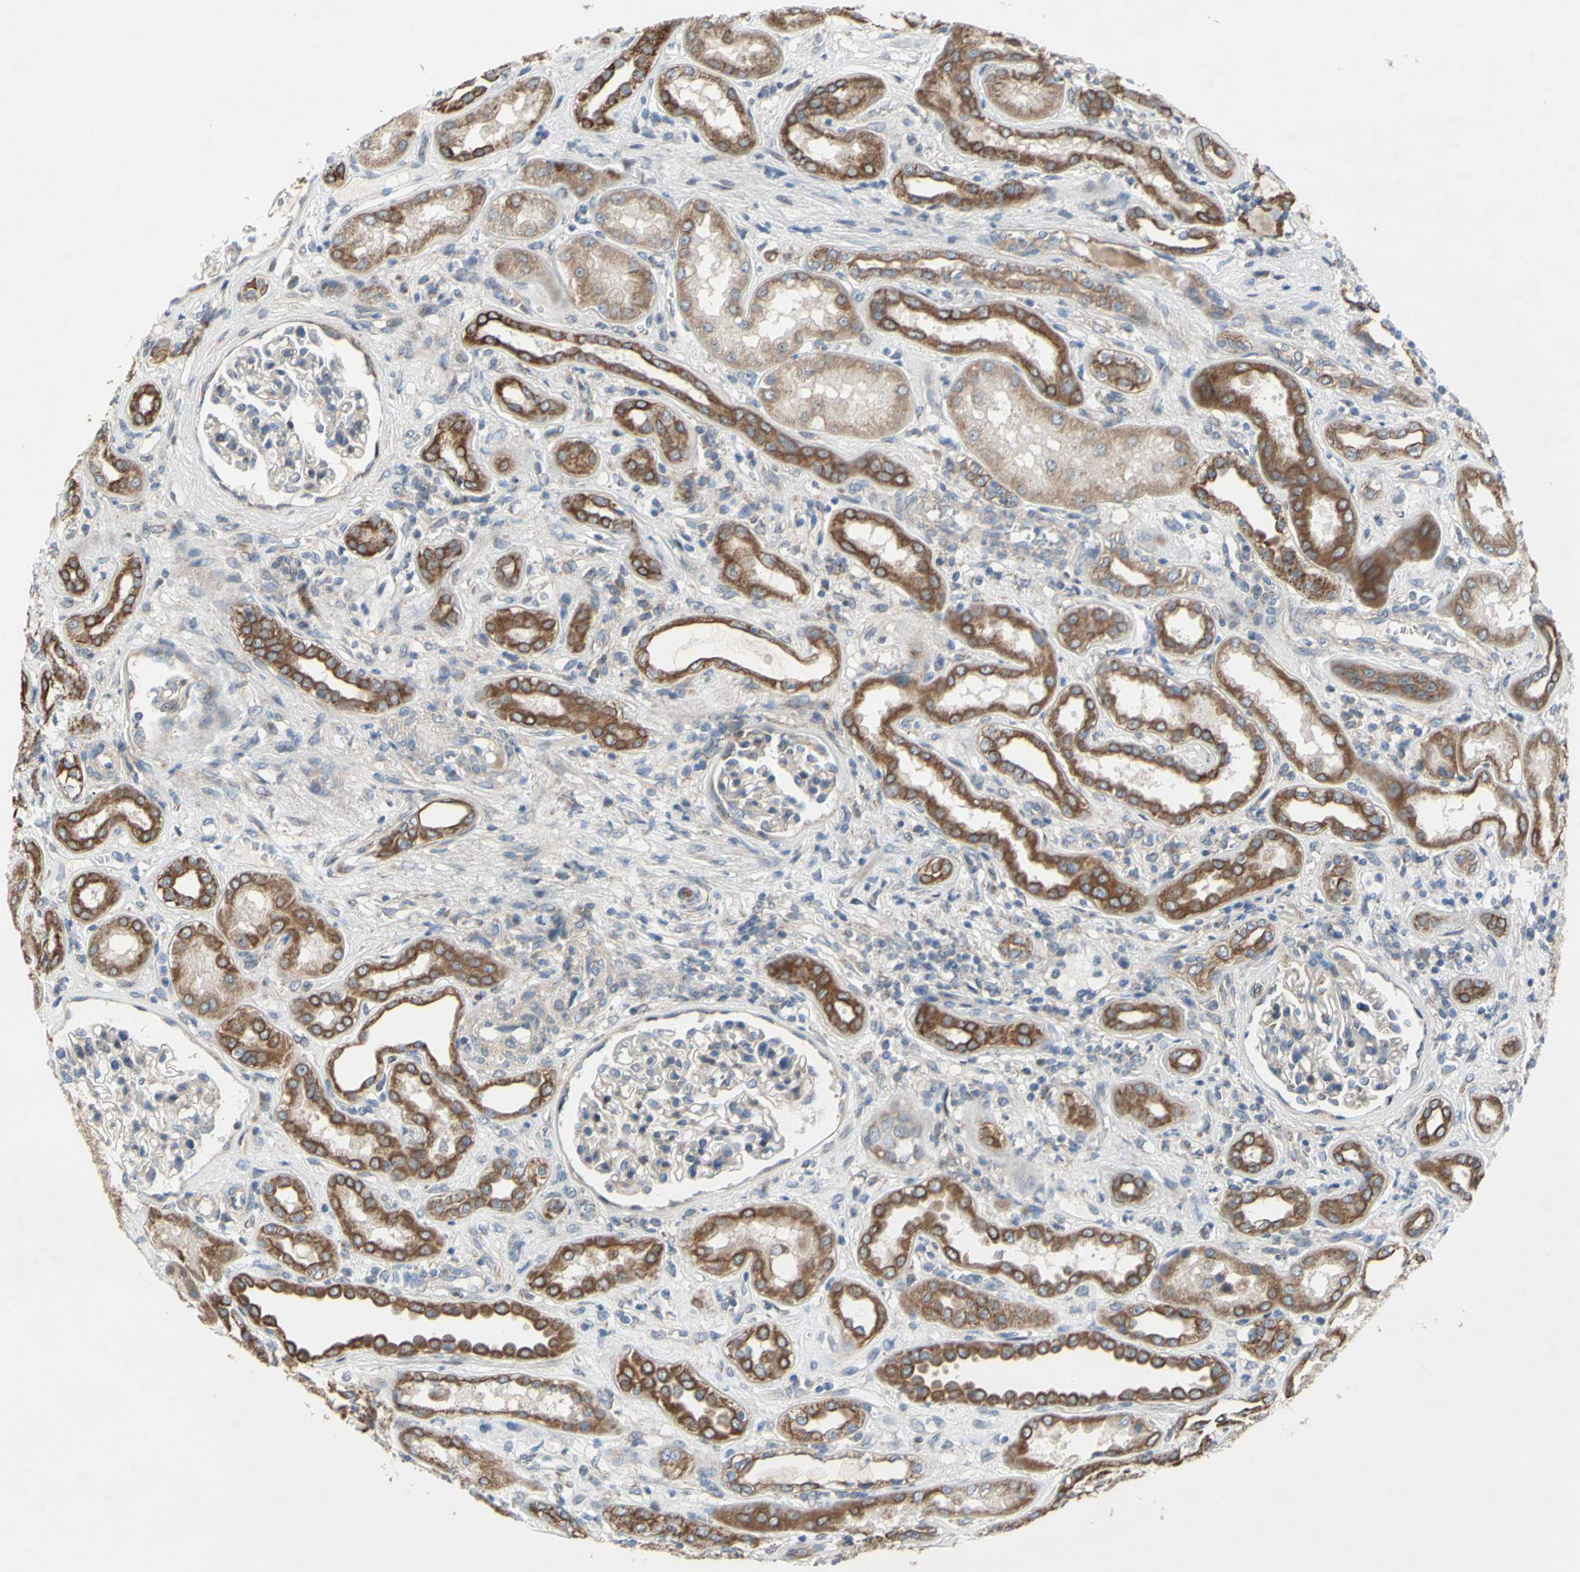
{"staining": {"intensity": "weak", "quantity": "<25%", "location": "cytoplasmic/membranous"}, "tissue": "kidney", "cell_type": "Cells in glomeruli", "image_type": "normal", "snomed": [{"axis": "morphology", "description": "Normal tissue, NOS"}, {"axis": "topography", "description": "Kidney"}], "caption": "IHC histopathology image of benign kidney: human kidney stained with DAB displays no significant protein staining in cells in glomeruli. The staining was performed using DAB (3,3'-diaminobenzidine) to visualize the protein expression in brown, while the nuclei were stained in blue with hematoxylin (Magnification: 20x).", "gene": "GRAMD2B", "patient": {"sex": "male", "age": 59}}